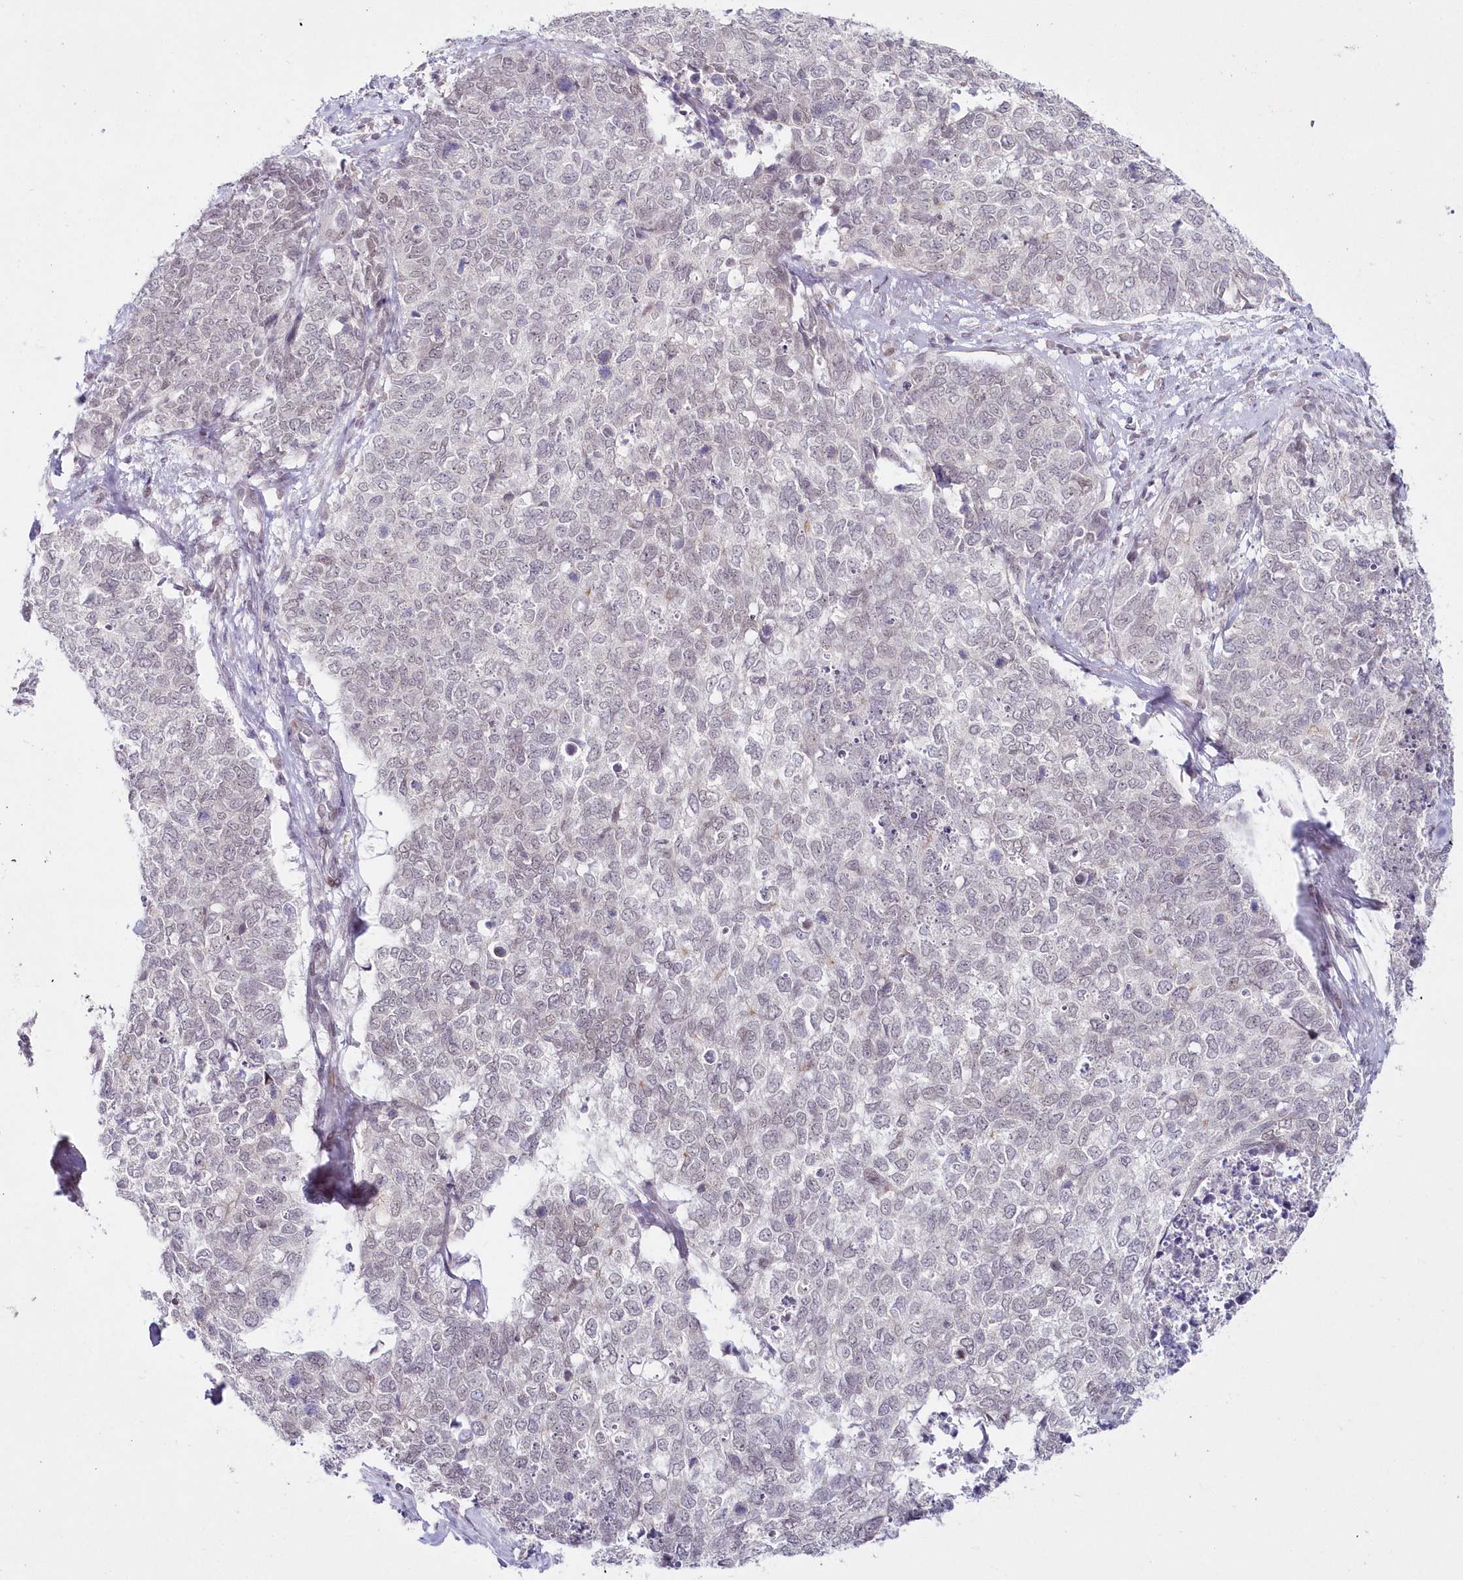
{"staining": {"intensity": "negative", "quantity": "none", "location": "none"}, "tissue": "cervical cancer", "cell_type": "Tumor cells", "image_type": "cancer", "snomed": [{"axis": "morphology", "description": "Squamous cell carcinoma, NOS"}, {"axis": "topography", "description": "Cervix"}], "caption": "Human squamous cell carcinoma (cervical) stained for a protein using immunohistochemistry (IHC) exhibits no positivity in tumor cells.", "gene": "HYCC2", "patient": {"sex": "female", "age": 63}}